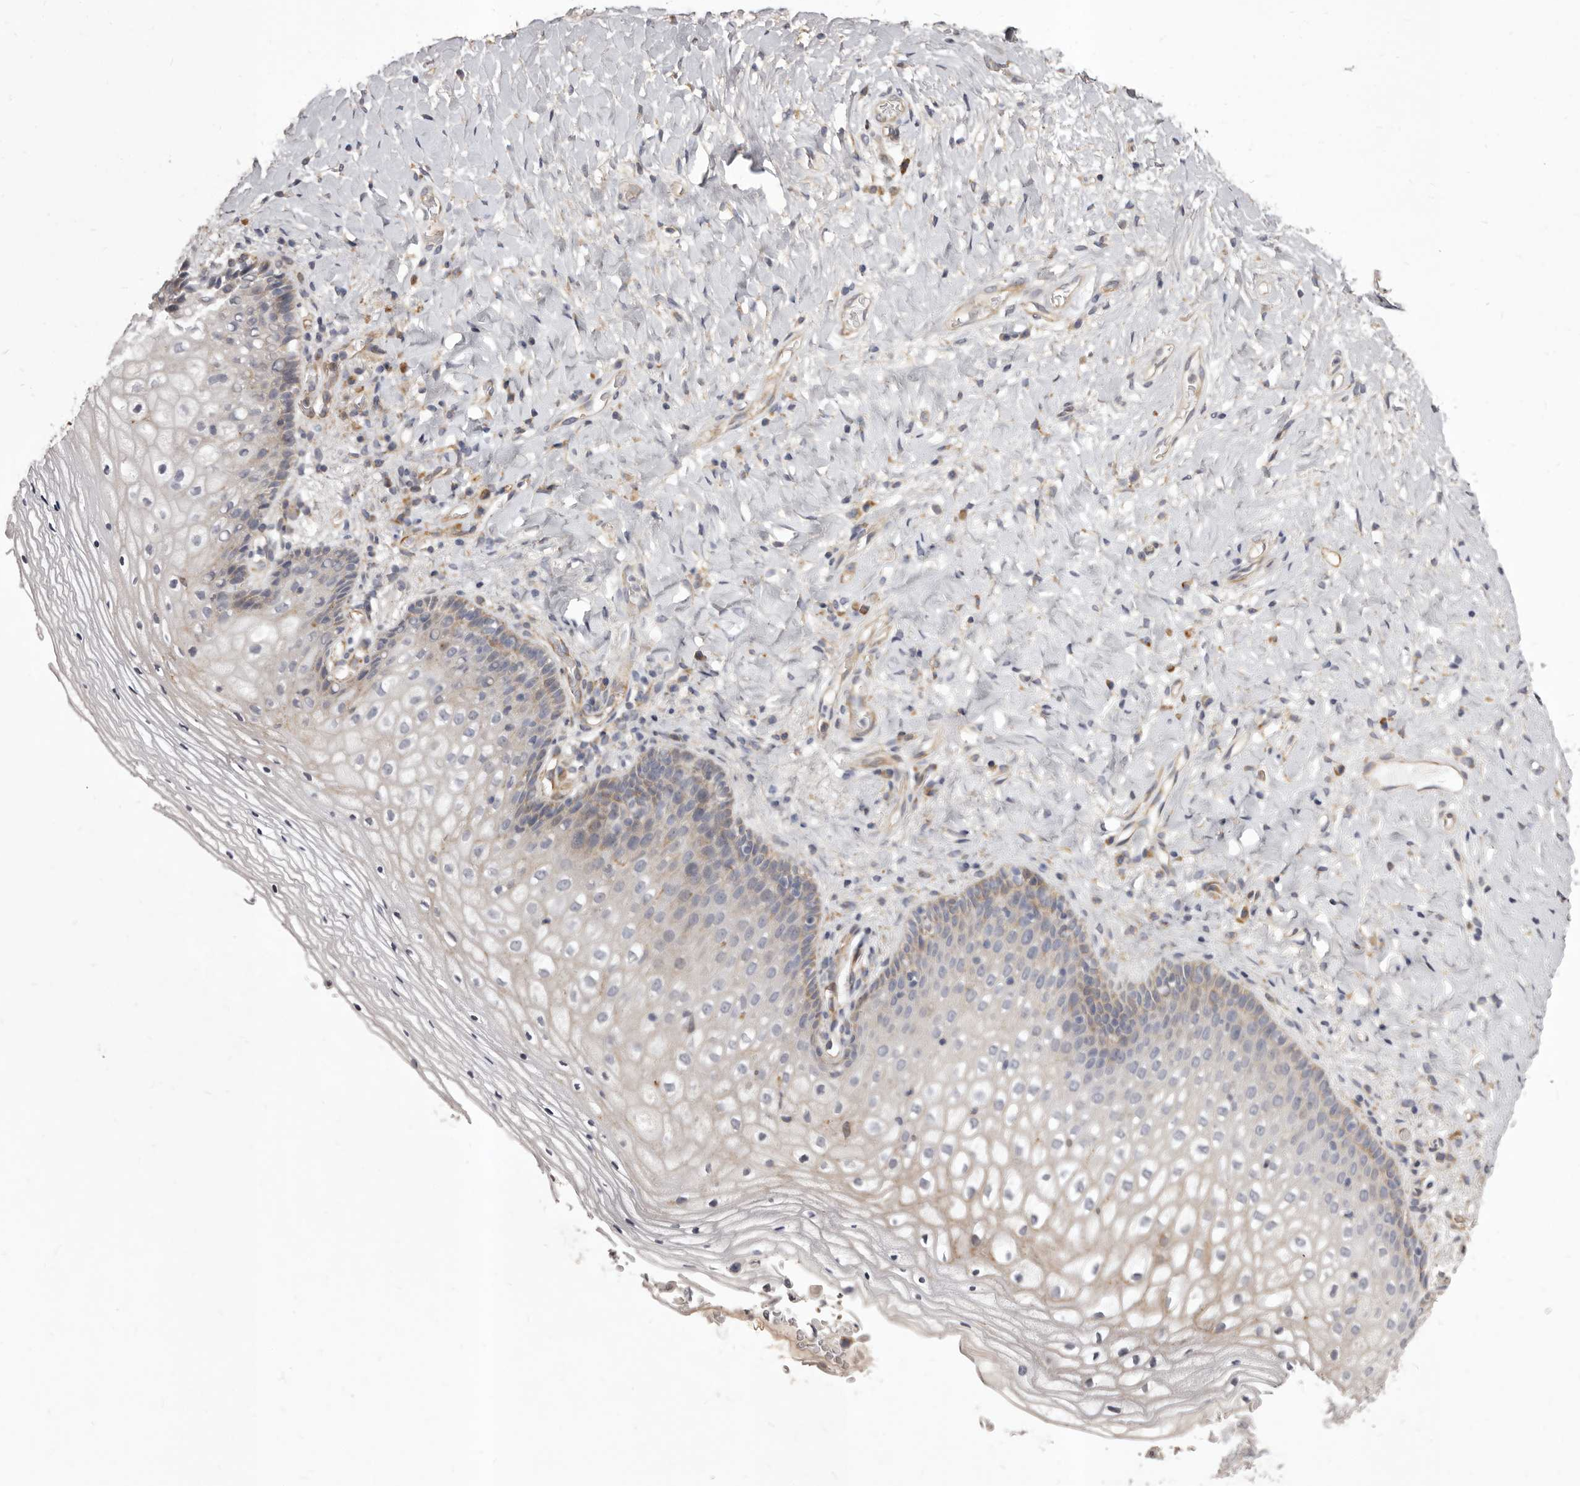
{"staining": {"intensity": "weak", "quantity": "25%-75%", "location": "cytoplasmic/membranous"}, "tissue": "vagina", "cell_type": "Squamous epithelial cells", "image_type": "normal", "snomed": [{"axis": "morphology", "description": "Normal tissue, NOS"}, {"axis": "topography", "description": "Vagina"}], "caption": "There is low levels of weak cytoplasmic/membranous positivity in squamous epithelial cells of unremarkable vagina, as demonstrated by immunohistochemical staining (brown color).", "gene": "ALPK1", "patient": {"sex": "female", "age": 60}}